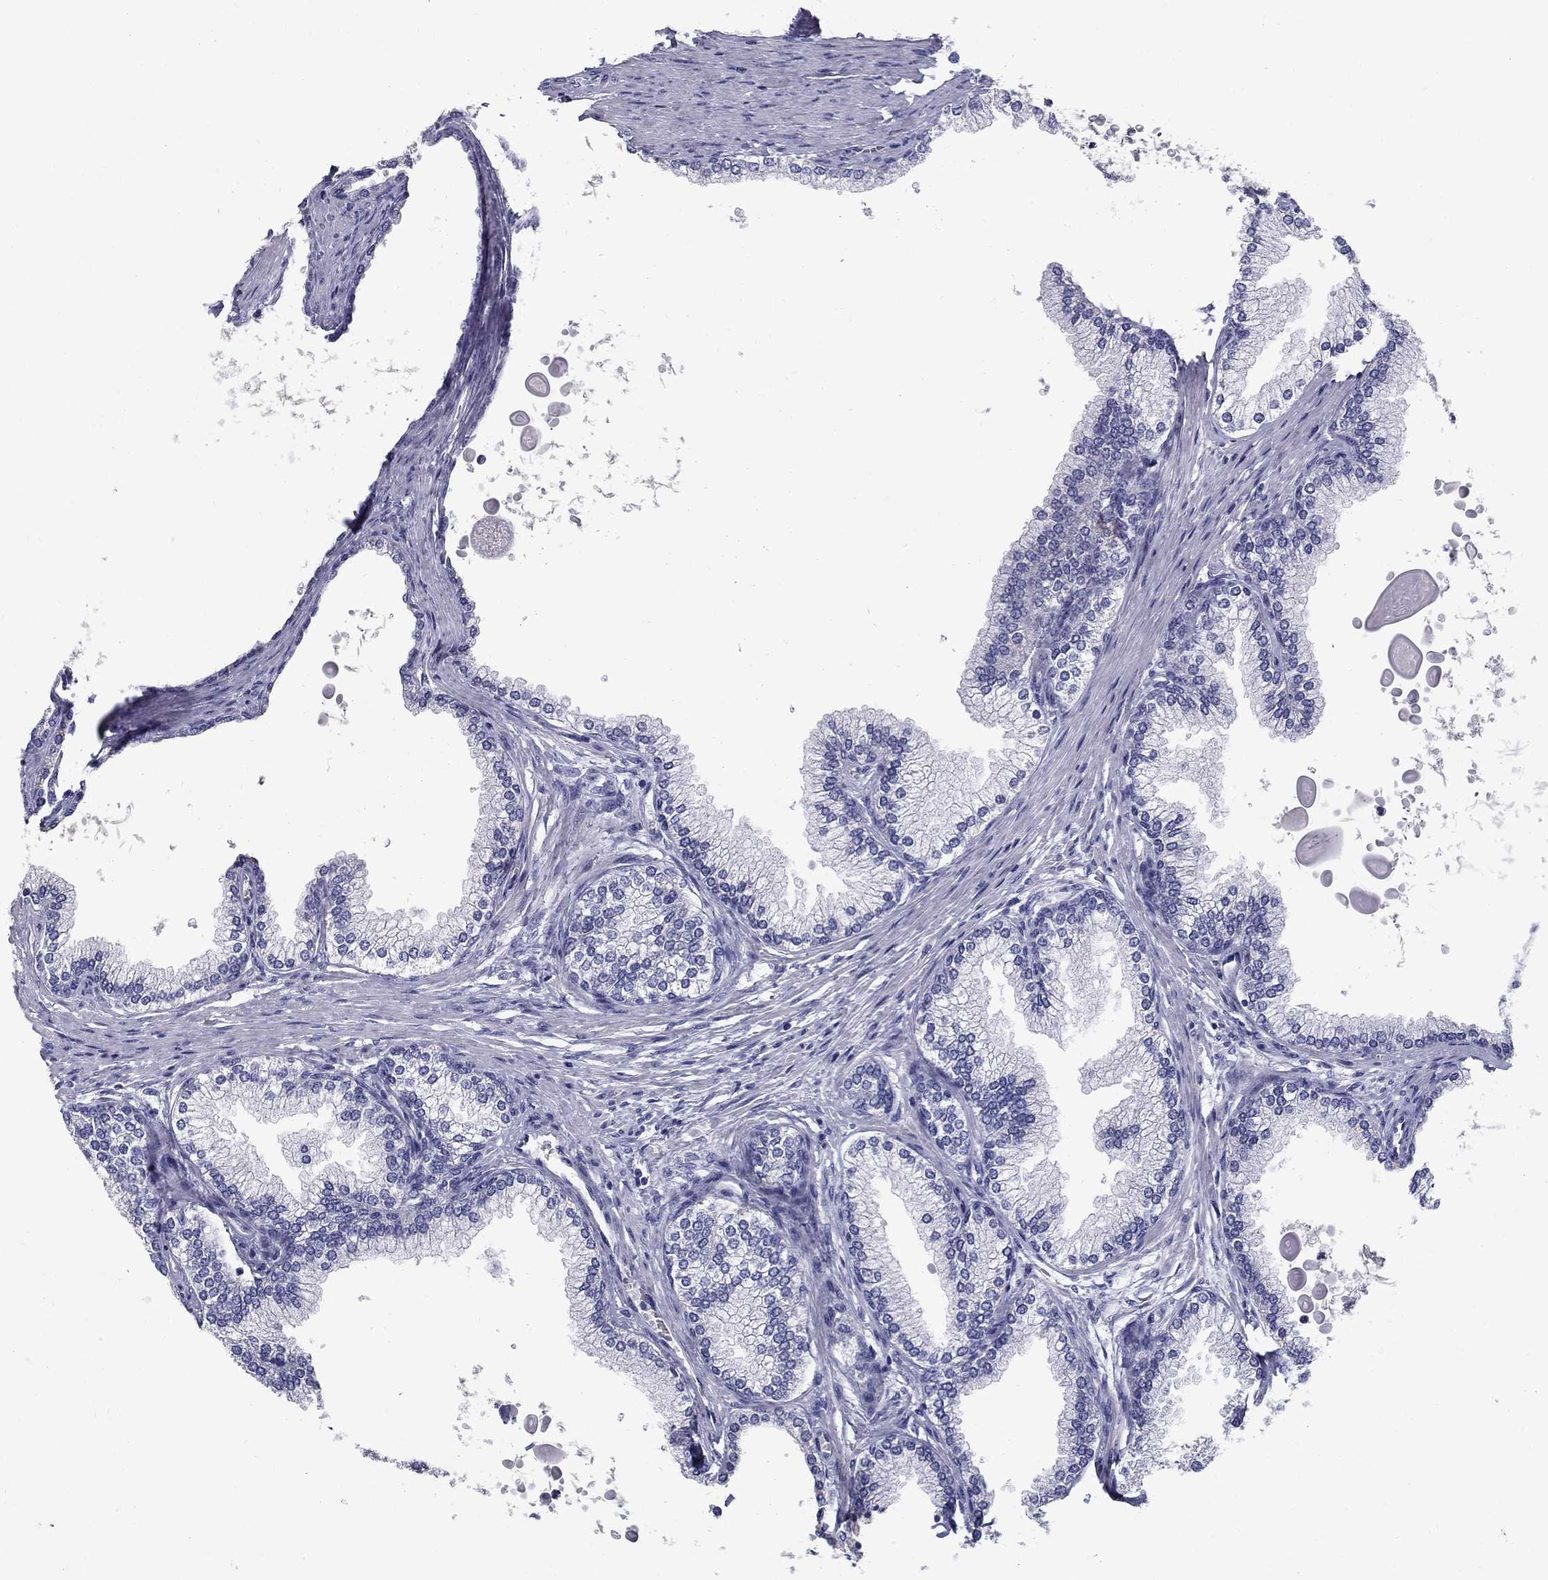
{"staining": {"intensity": "negative", "quantity": "none", "location": "none"}, "tissue": "prostate", "cell_type": "Glandular cells", "image_type": "normal", "snomed": [{"axis": "morphology", "description": "Normal tissue, NOS"}, {"axis": "topography", "description": "Prostate"}], "caption": "DAB immunohistochemical staining of unremarkable prostate displays no significant staining in glandular cells. Brightfield microscopy of immunohistochemistry stained with DAB (brown) and hematoxylin (blue), captured at high magnification.", "gene": "TP53TG5", "patient": {"sex": "male", "age": 72}}